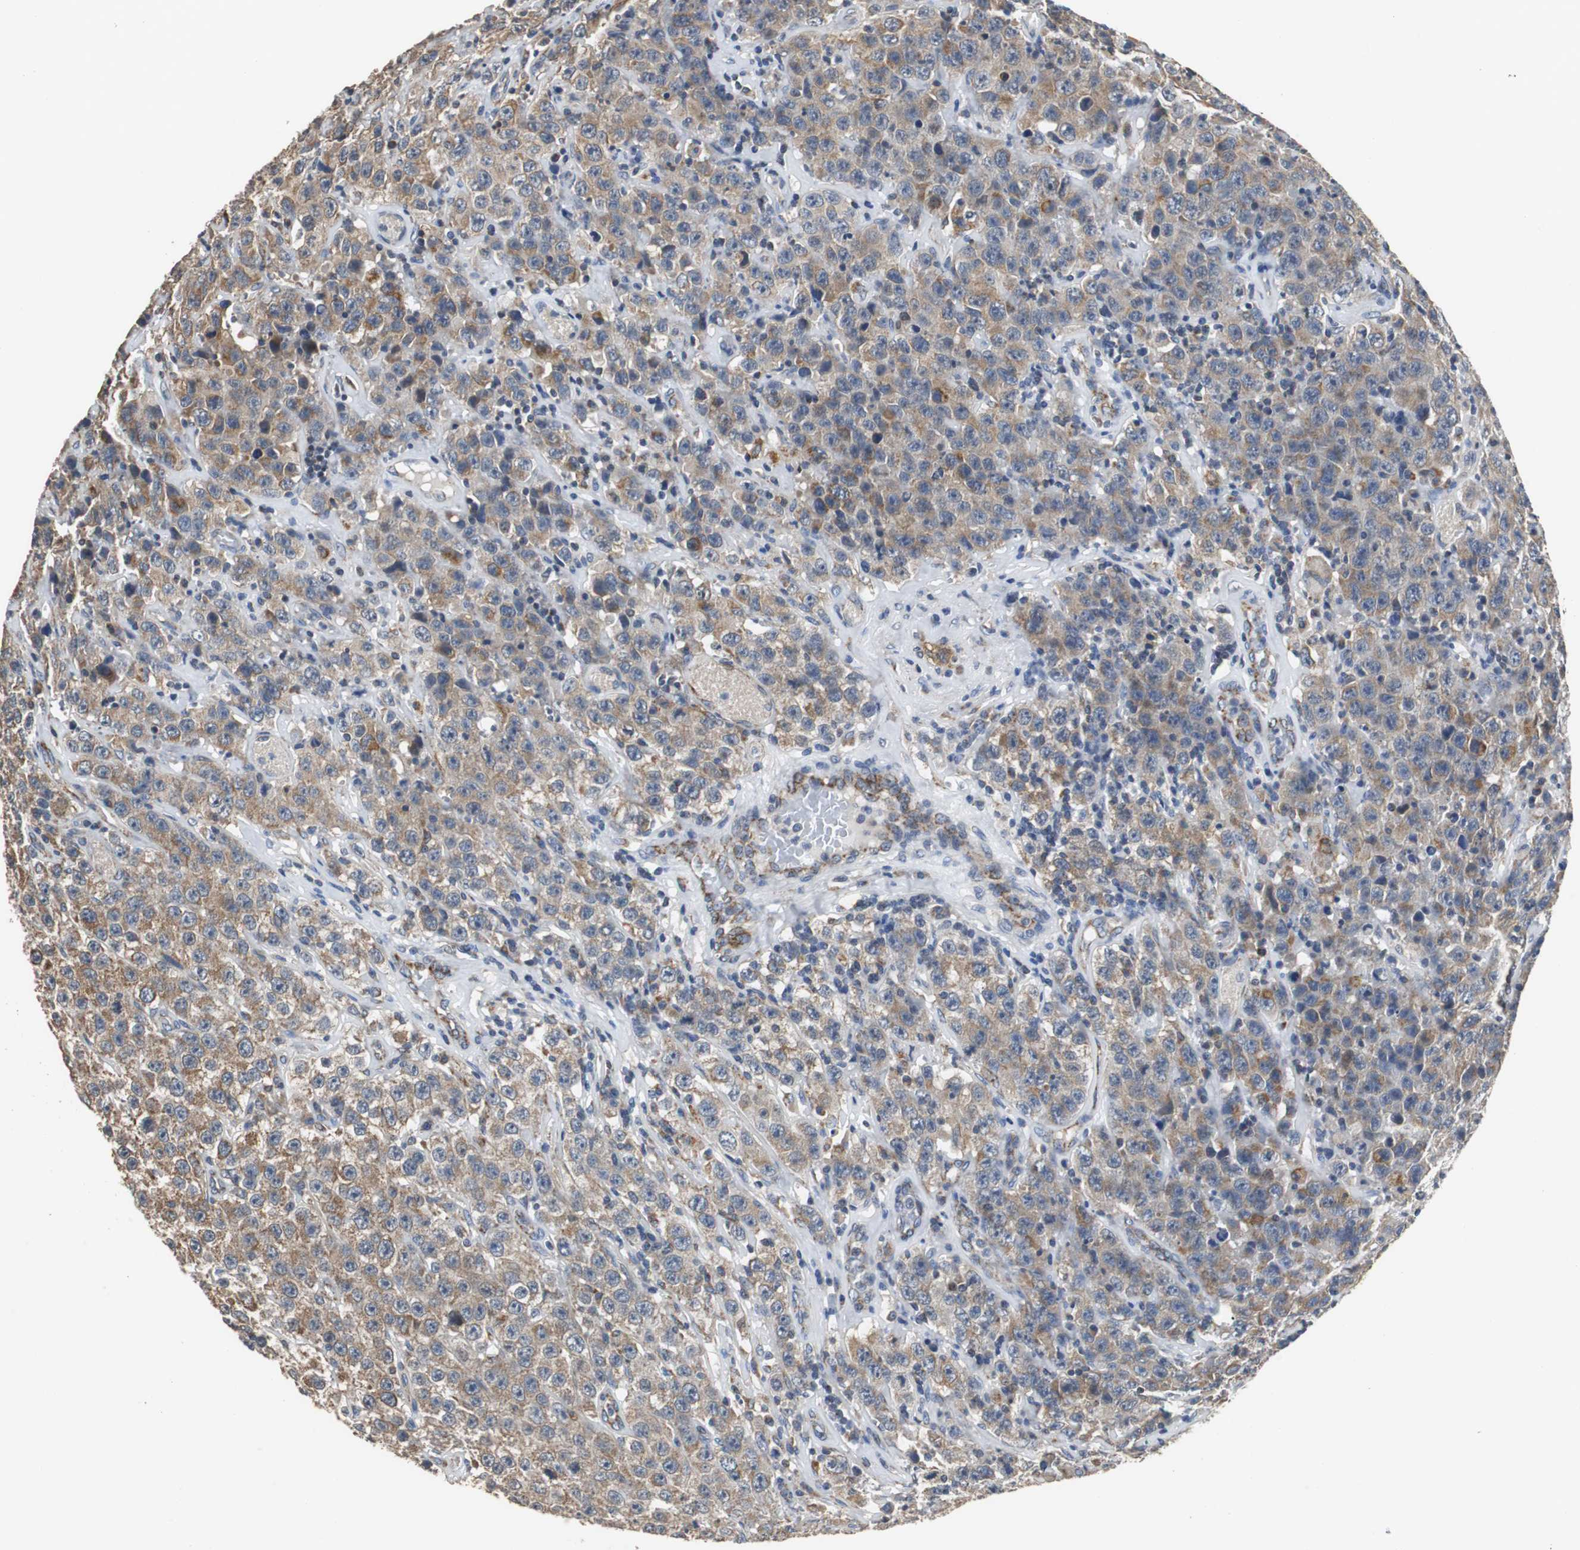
{"staining": {"intensity": "weak", "quantity": ">75%", "location": "cytoplasmic/membranous"}, "tissue": "testis cancer", "cell_type": "Tumor cells", "image_type": "cancer", "snomed": [{"axis": "morphology", "description": "Seminoma, NOS"}, {"axis": "topography", "description": "Testis"}], "caption": "The image reveals immunohistochemical staining of testis cancer (seminoma). There is weak cytoplasmic/membranous positivity is identified in about >75% of tumor cells. Using DAB (3,3'-diaminobenzidine) (brown) and hematoxylin (blue) stains, captured at high magnification using brightfield microscopy.", "gene": "HMGCL", "patient": {"sex": "male", "age": 52}}